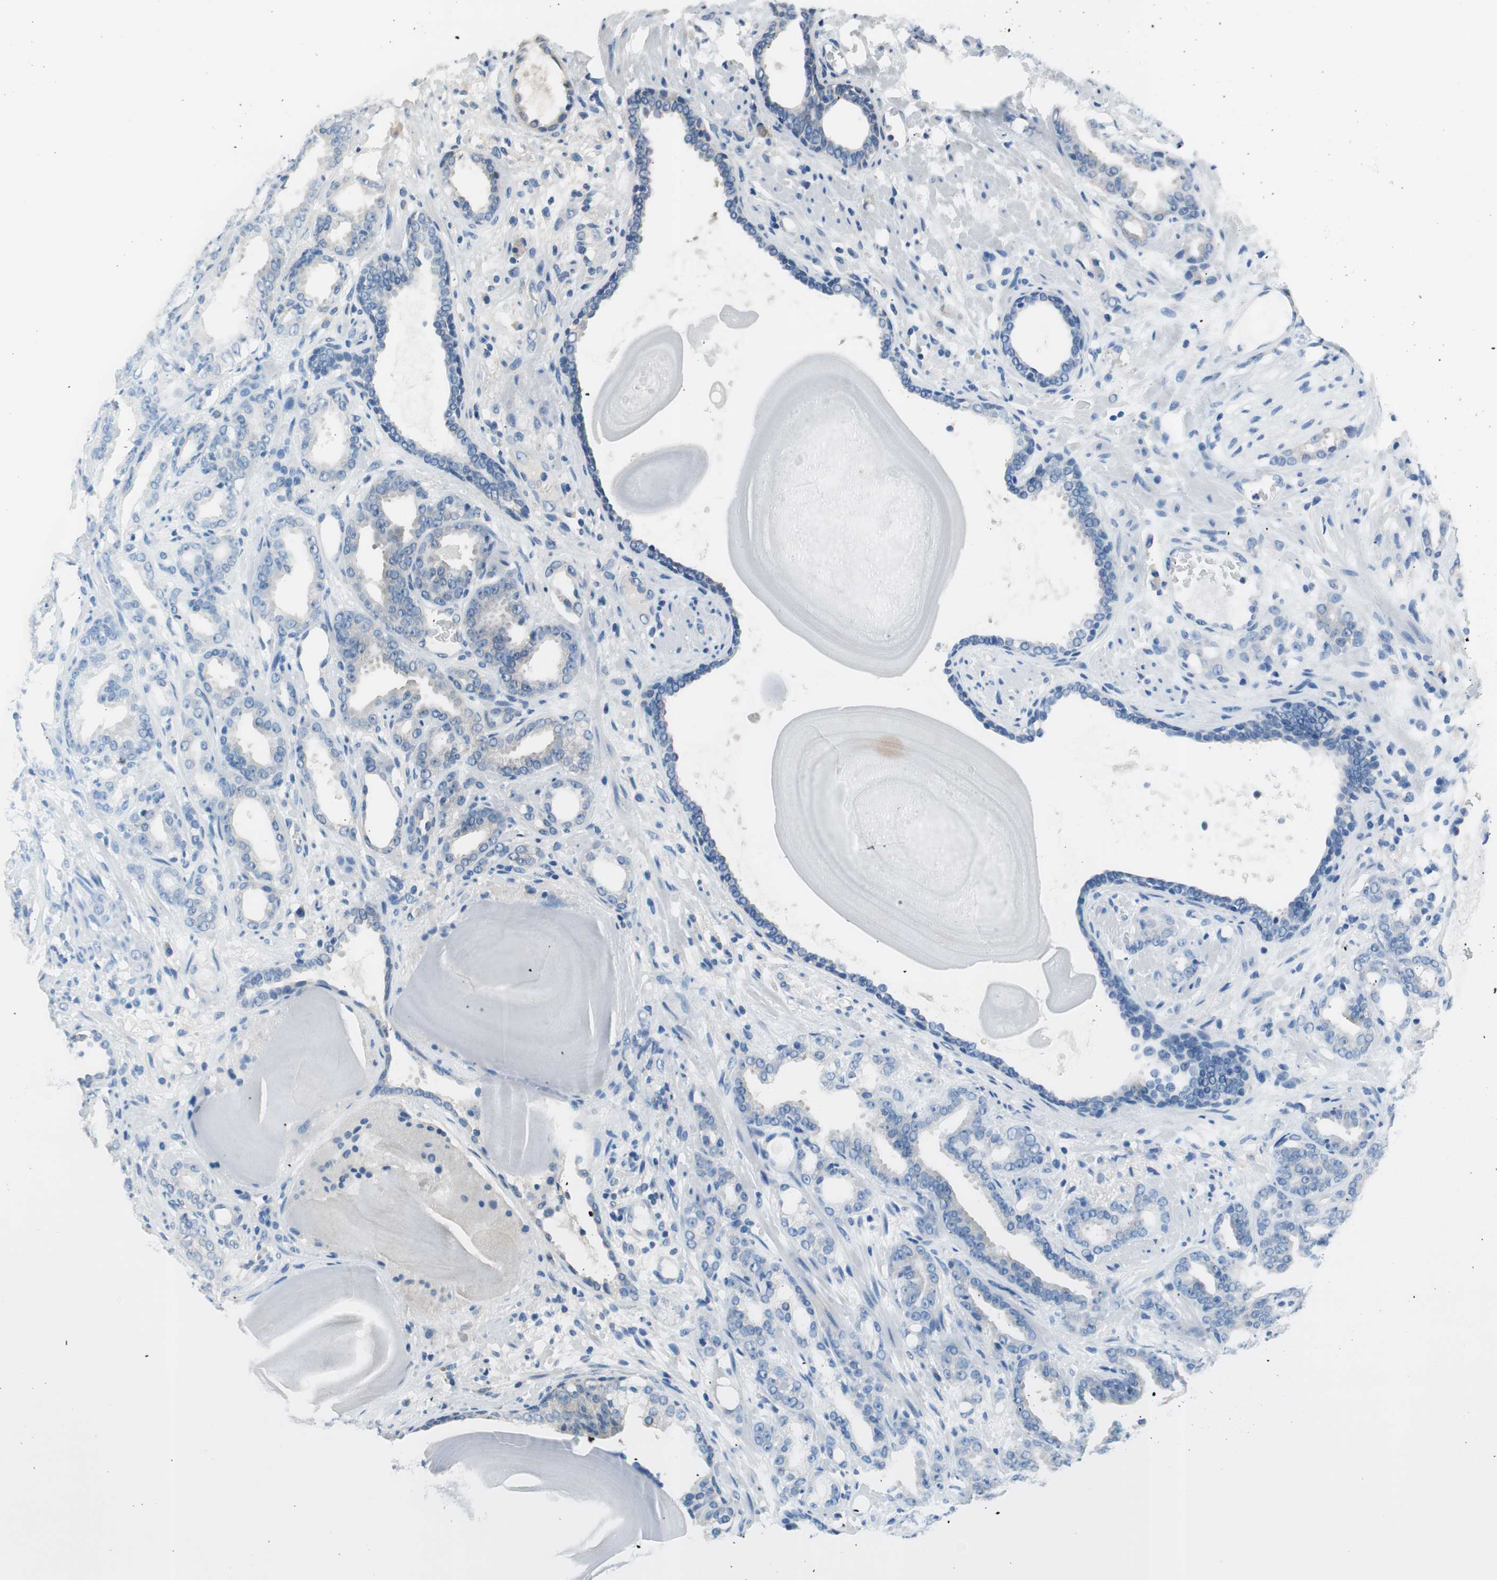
{"staining": {"intensity": "negative", "quantity": "none", "location": "none"}, "tissue": "prostate cancer", "cell_type": "Tumor cells", "image_type": "cancer", "snomed": [{"axis": "morphology", "description": "Adenocarcinoma, Low grade"}, {"axis": "topography", "description": "Prostate"}], "caption": "High power microscopy micrograph of an immunohistochemistry histopathology image of prostate low-grade adenocarcinoma, revealing no significant staining in tumor cells.", "gene": "EVA1A", "patient": {"sex": "male", "age": 63}}